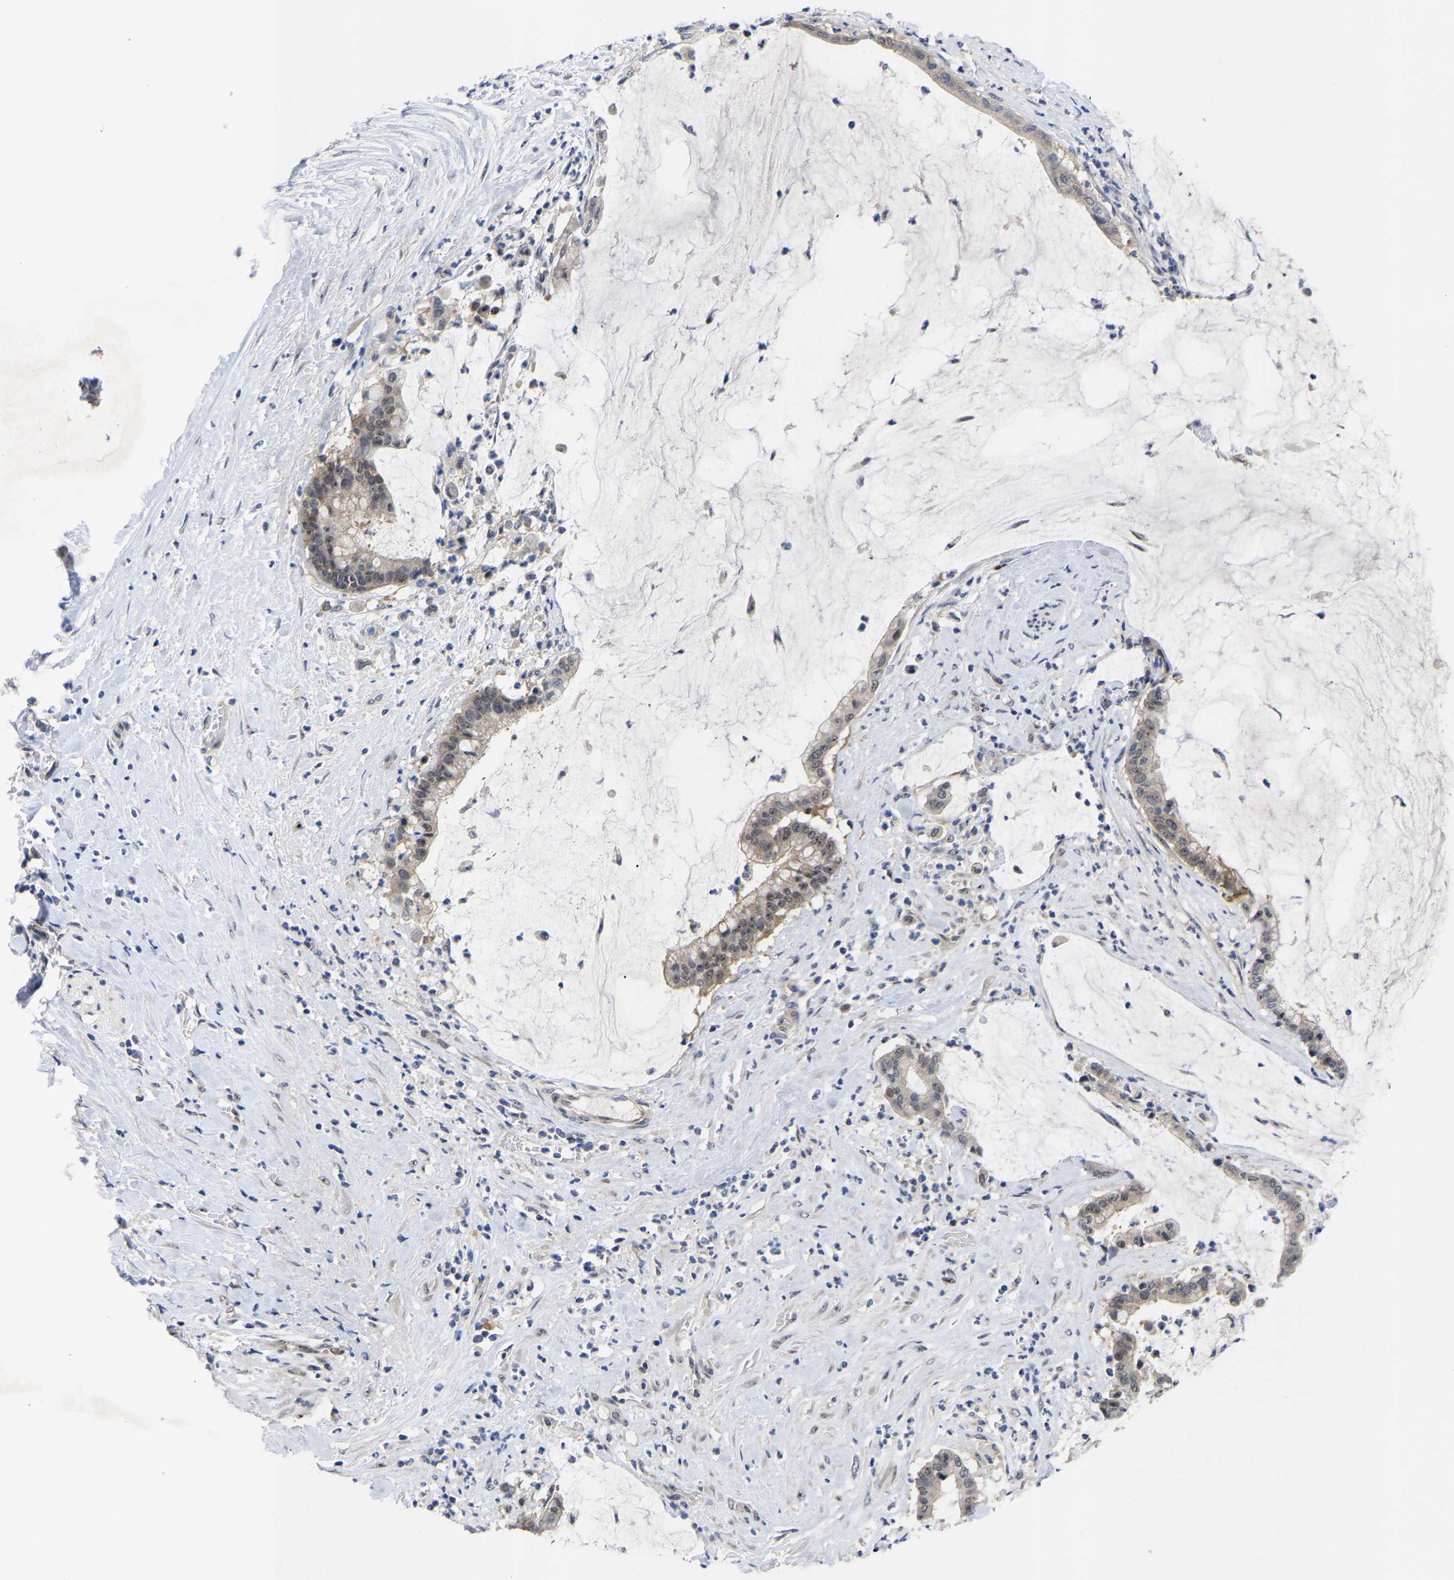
{"staining": {"intensity": "moderate", "quantity": ">75%", "location": "cytoplasmic/membranous"}, "tissue": "pancreatic cancer", "cell_type": "Tumor cells", "image_type": "cancer", "snomed": [{"axis": "morphology", "description": "Adenocarcinoma, NOS"}, {"axis": "topography", "description": "Pancreas"}], "caption": "IHC image of human pancreatic cancer (adenocarcinoma) stained for a protein (brown), which shows medium levels of moderate cytoplasmic/membranous positivity in about >75% of tumor cells.", "gene": "NLE1", "patient": {"sex": "male", "age": 41}}